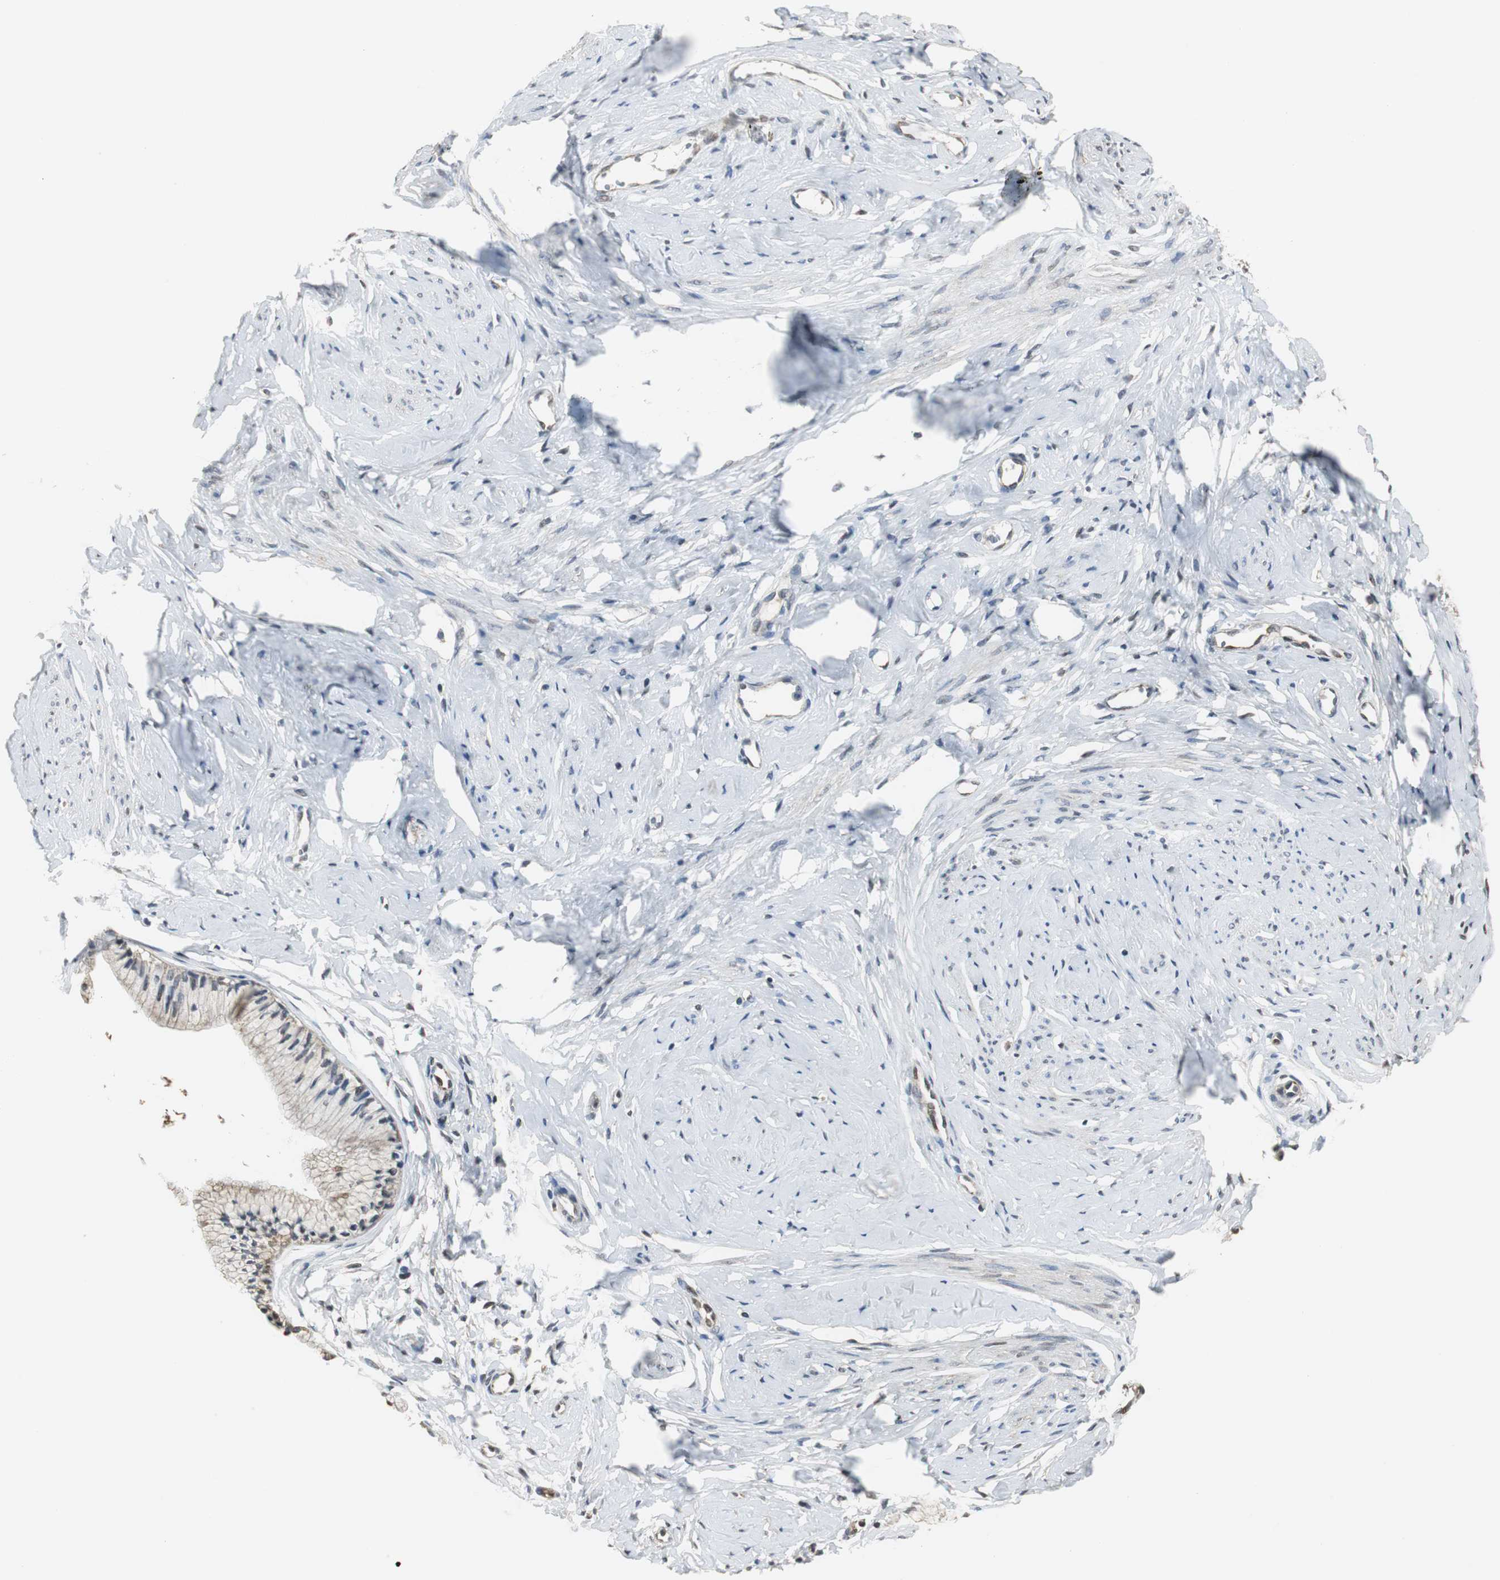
{"staining": {"intensity": "weak", "quantity": "25%-75%", "location": "cytoplasmic/membranous"}, "tissue": "cervix", "cell_type": "Glandular cells", "image_type": "normal", "snomed": [{"axis": "morphology", "description": "Normal tissue, NOS"}, {"axis": "topography", "description": "Cervix"}], "caption": "The photomicrograph demonstrates immunohistochemical staining of unremarkable cervix. There is weak cytoplasmic/membranous staining is appreciated in about 25%-75% of glandular cells.", "gene": "CCT5", "patient": {"sex": "female", "age": 46}}